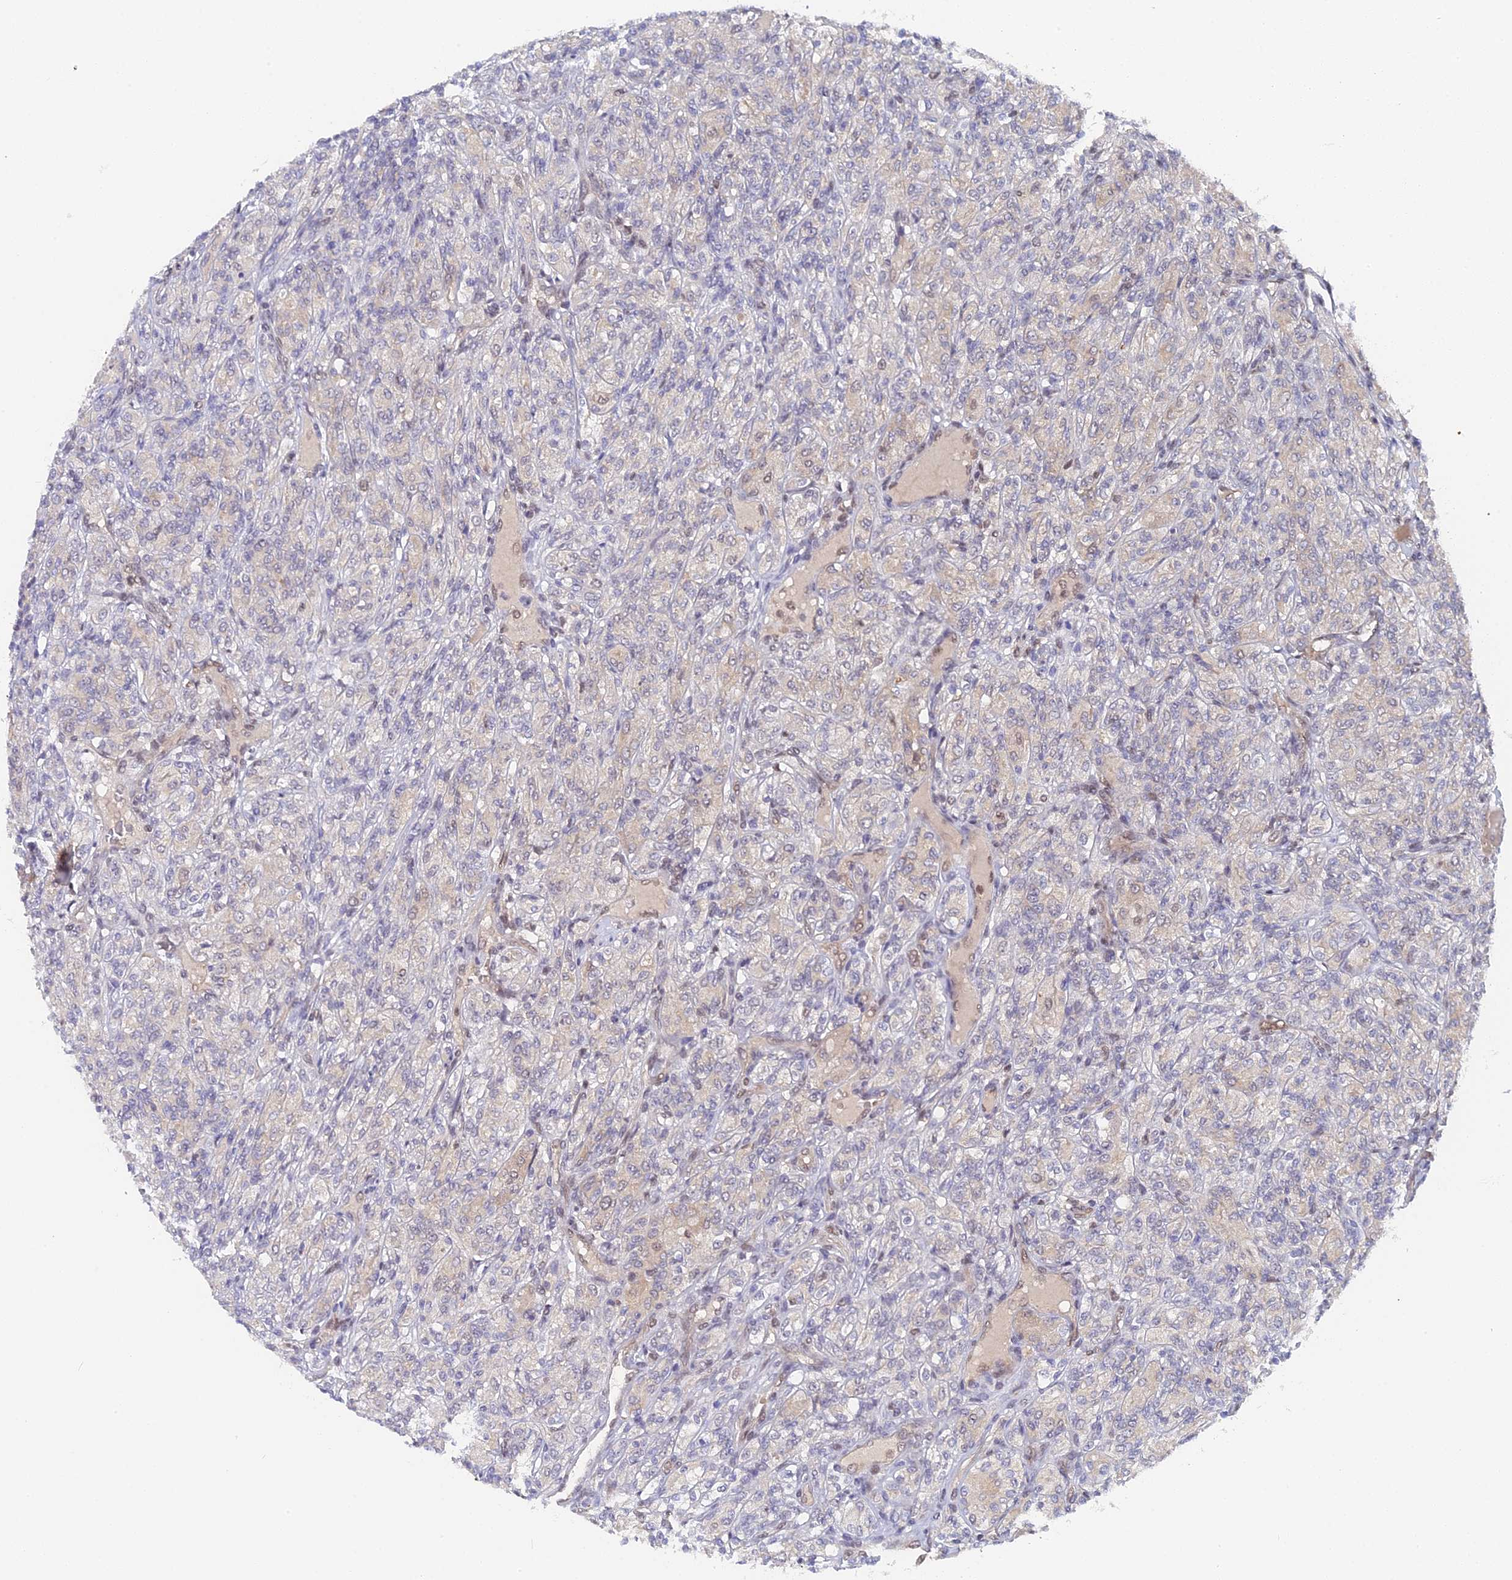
{"staining": {"intensity": "negative", "quantity": "none", "location": "none"}, "tissue": "renal cancer", "cell_type": "Tumor cells", "image_type": "cancer", "snomed": [{"axis": "morphology", "description": "Adenocarcinoma, NOS"}, {"axis": "topography", "description": "Kidney"}], "caption": "Tumor cells show no significant protein positivity in adenocarcinoma (renal). Brightfield microscopy of immunohistochemistry stained with DAB (3,3'-diaminobenzidine) (brown) and hematoxylin (blue), captured at high magnification.", "gene": "CCDC85A", "patient": {"sex": "male", "age": 77}}